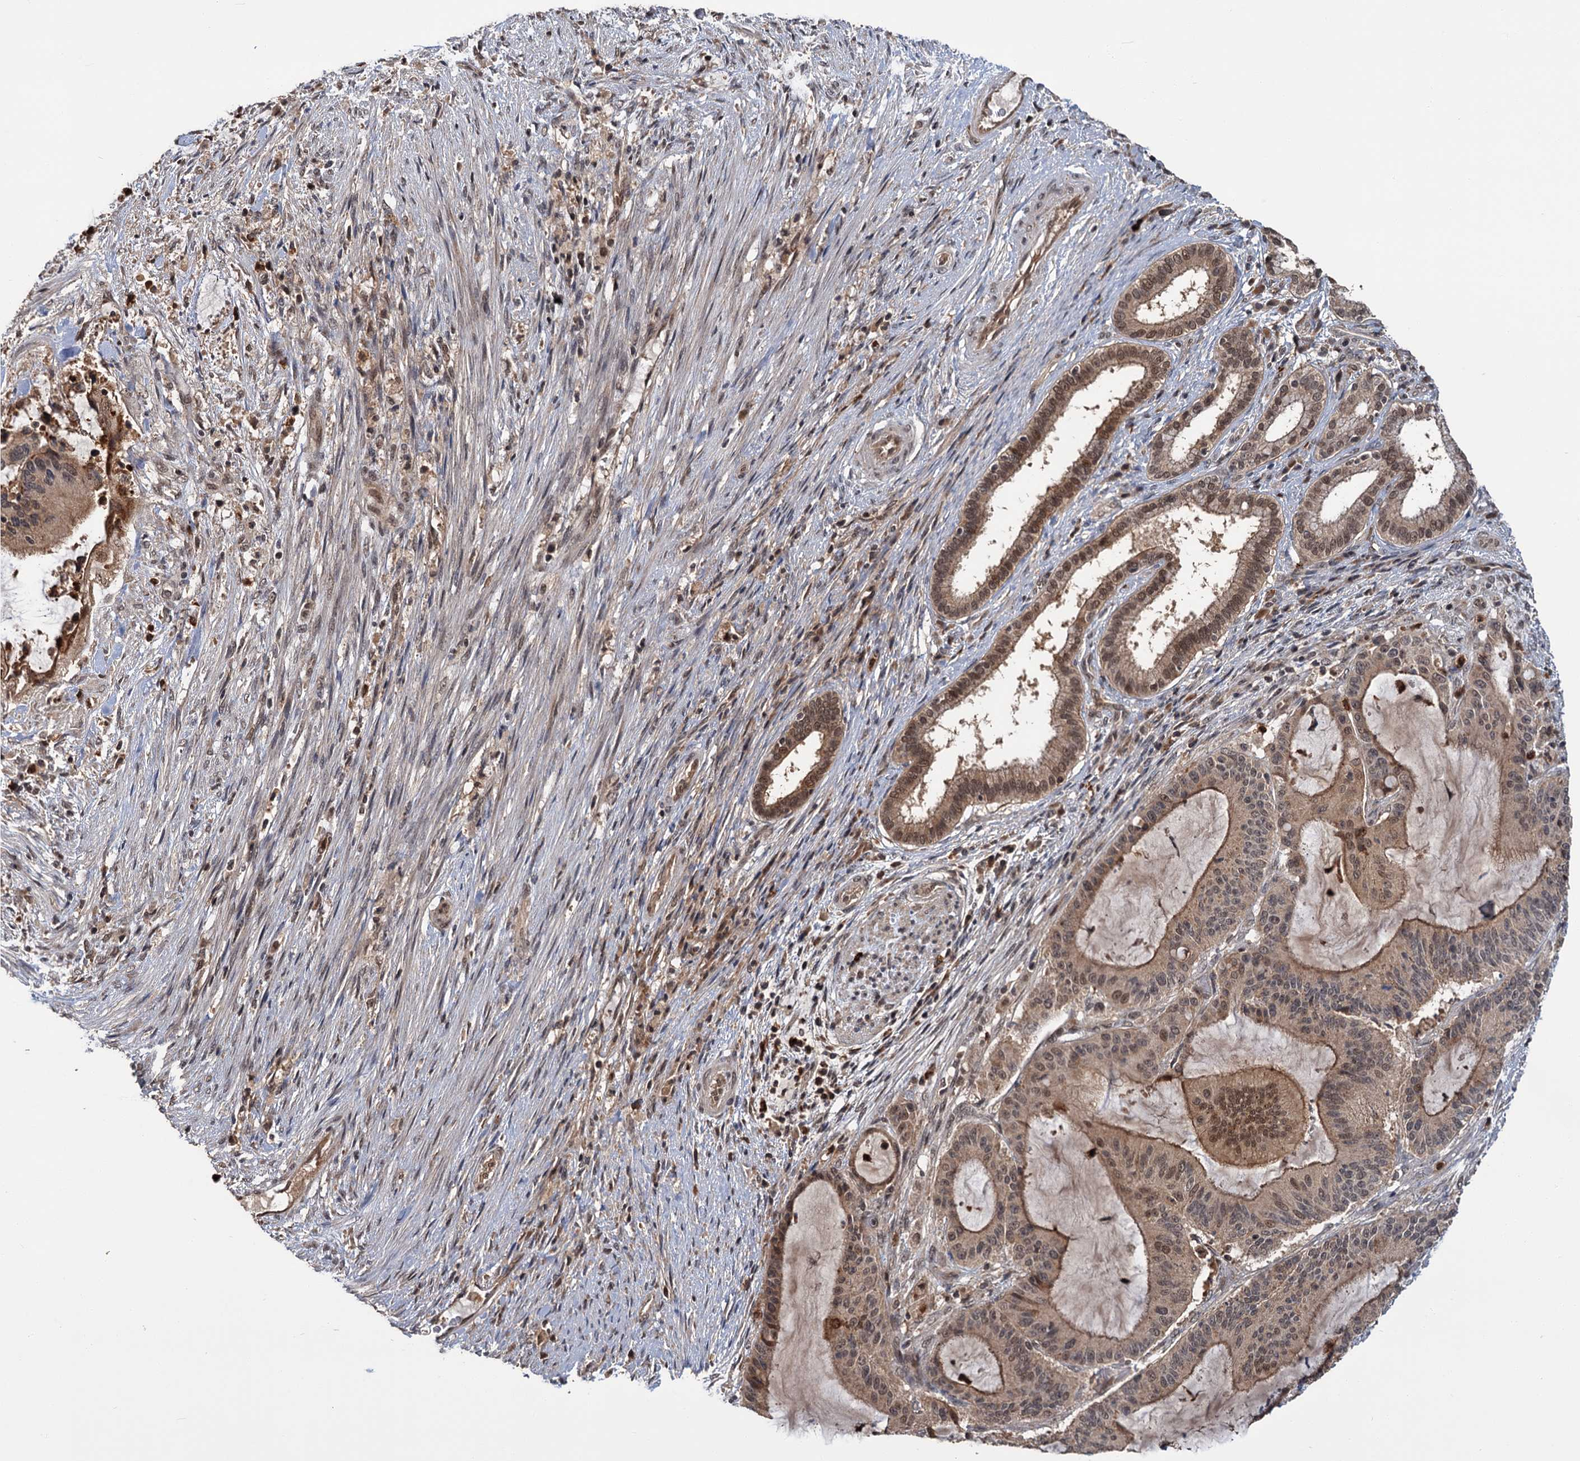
{"staining": {"intensity": "moderate", "quantity": ">75%", "location": "cytoplasmic/membranous,nuclear"}, "tissue": "liver cancer", "cell_type": "Tumor cells", "image_type": "cancer", "snomed": [{"axis": "morphology", "description": "Normal tissue, NOS"}, {"axis": "morphology", "description": "Cholangiocarcinoma"}, {"axis": "topography", "description": "Liver"}, {"axis": "topography", "description": "Peripheral nerve tissue"}], "caption": "Immunohistochemistry image of neoplastic tissue: human liver cholangiocarcinoma stained using IHC reveals medium levels of moderate protein expression localized specifically in the cytoplasmic/membranous and nuclear of tumor cells, appearing as a cytoplasmic/membranous and nuclear brown color.", "gene": "KANSL2", "patient": {"sex": "female", "age": 73}}